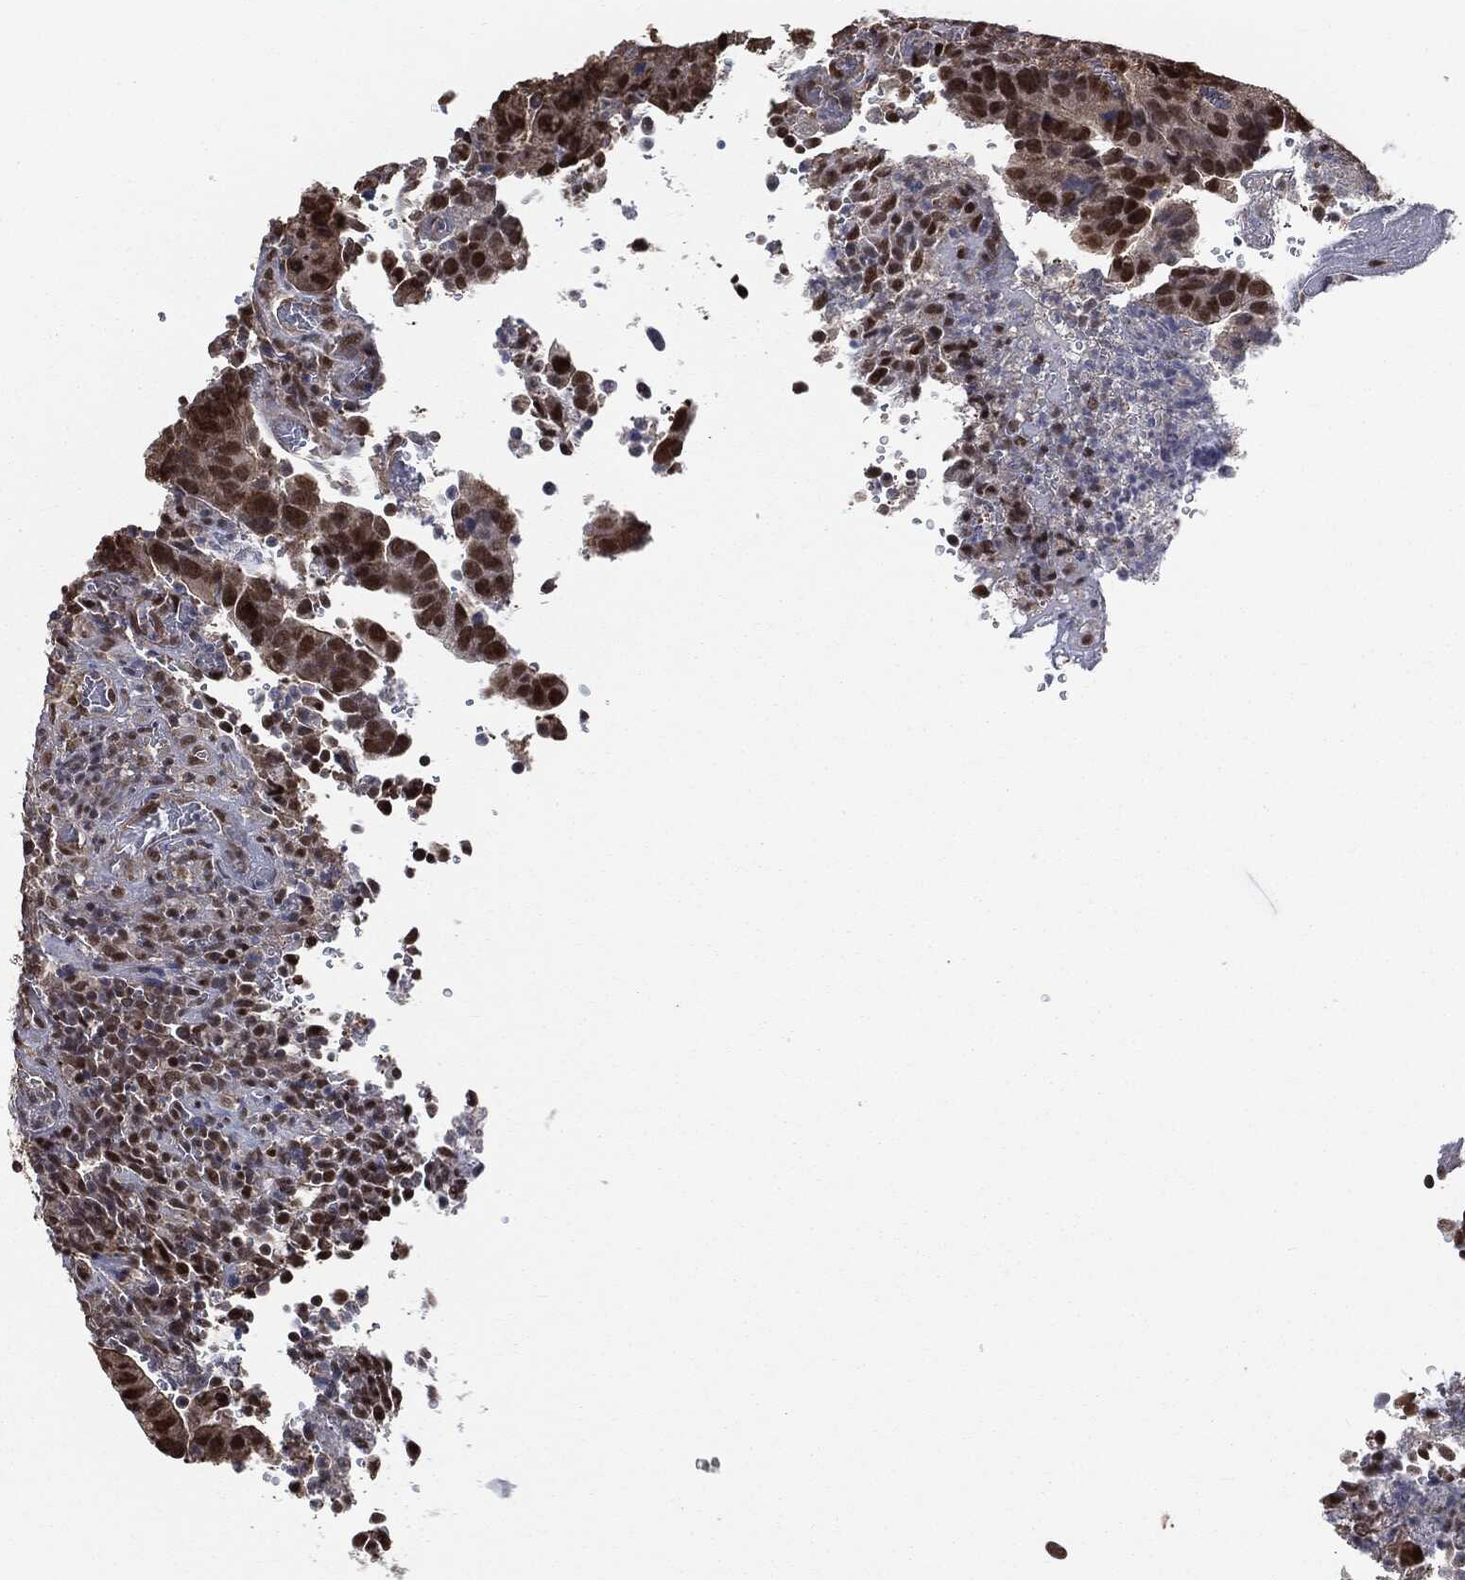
{"staining": {"intensity": "moderate", "quantity": ">75%", "location": "nuclear"}, "tissue": "colorectal cancer", "cell_type": "Tumor cells", "image_type": "cancer", "snomed": [{"axis": "morphology", "description": "Adenocarcinoma, NOS"}, {"axis": "topography", "description": "Colon"}], "caption": "Colorectal cancer was stained to show a protein in brown. There is medium levels of moderate nuclear expression in approximately >75% of tumor cells.", "gene": "SHLD2", "patient": {"sex": "female", "age": 56}}